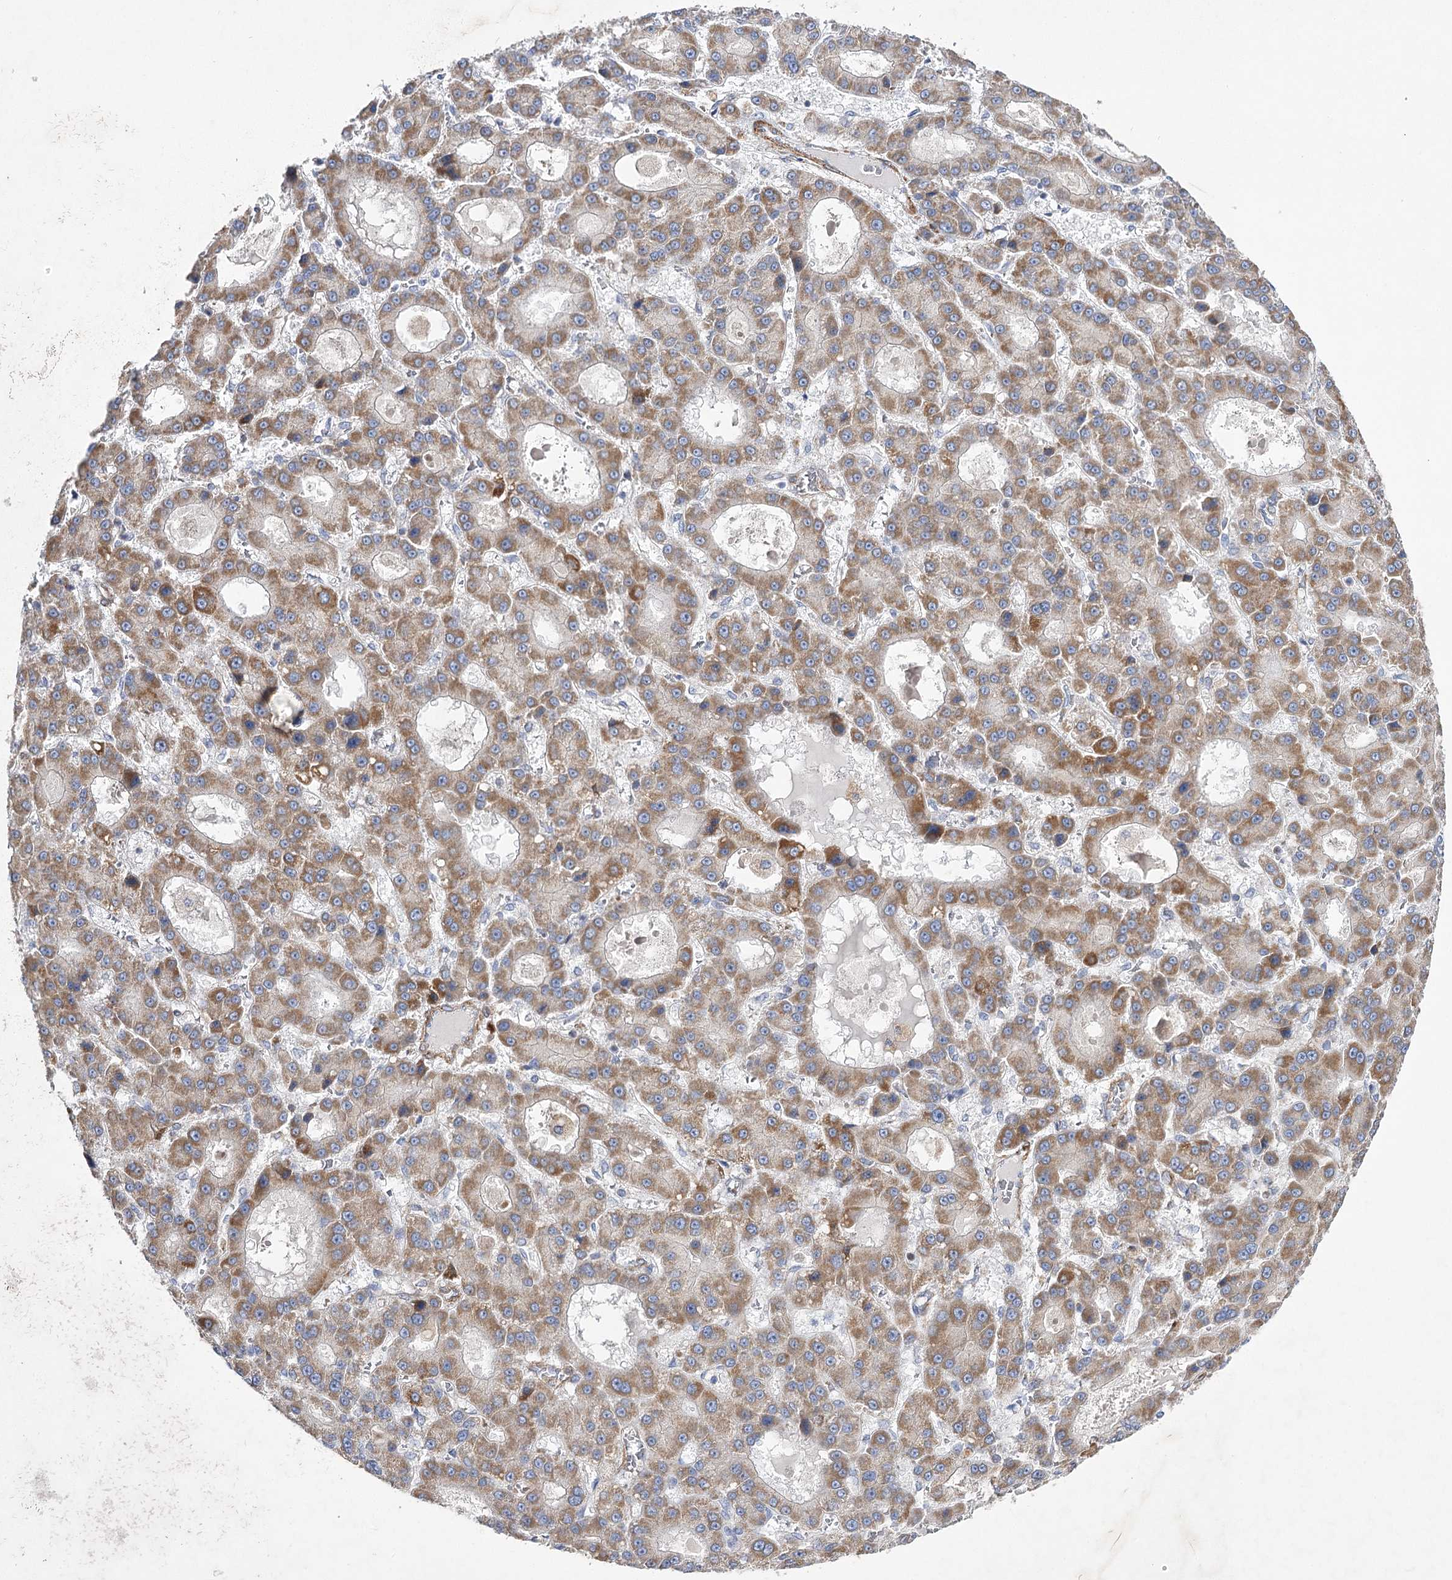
{"staining": {"intensity": "moderate", "quantity": ">75%", "location": "cytoplasmic/membranous"}, "tissue": "liver cancer", "cell_type": "Tumor cells", "image_type": "cancer", "snomed": [{"axis": "morphology", "description": "Carcinoma, Hepatocellular, NOS"}, {"axis": "topography", "description": "Liver"}], "caption": "Tumor cells exhibit medium levels of moderate cytoplasmic/membranous positivity in about >75% of cells in human liver cancer (hepatocellular carcinoma). (Brightfield microscopy of DAB IHC at high magnification).", "gene": "COX15", "patient": {"sex": "male", "age": 70}}